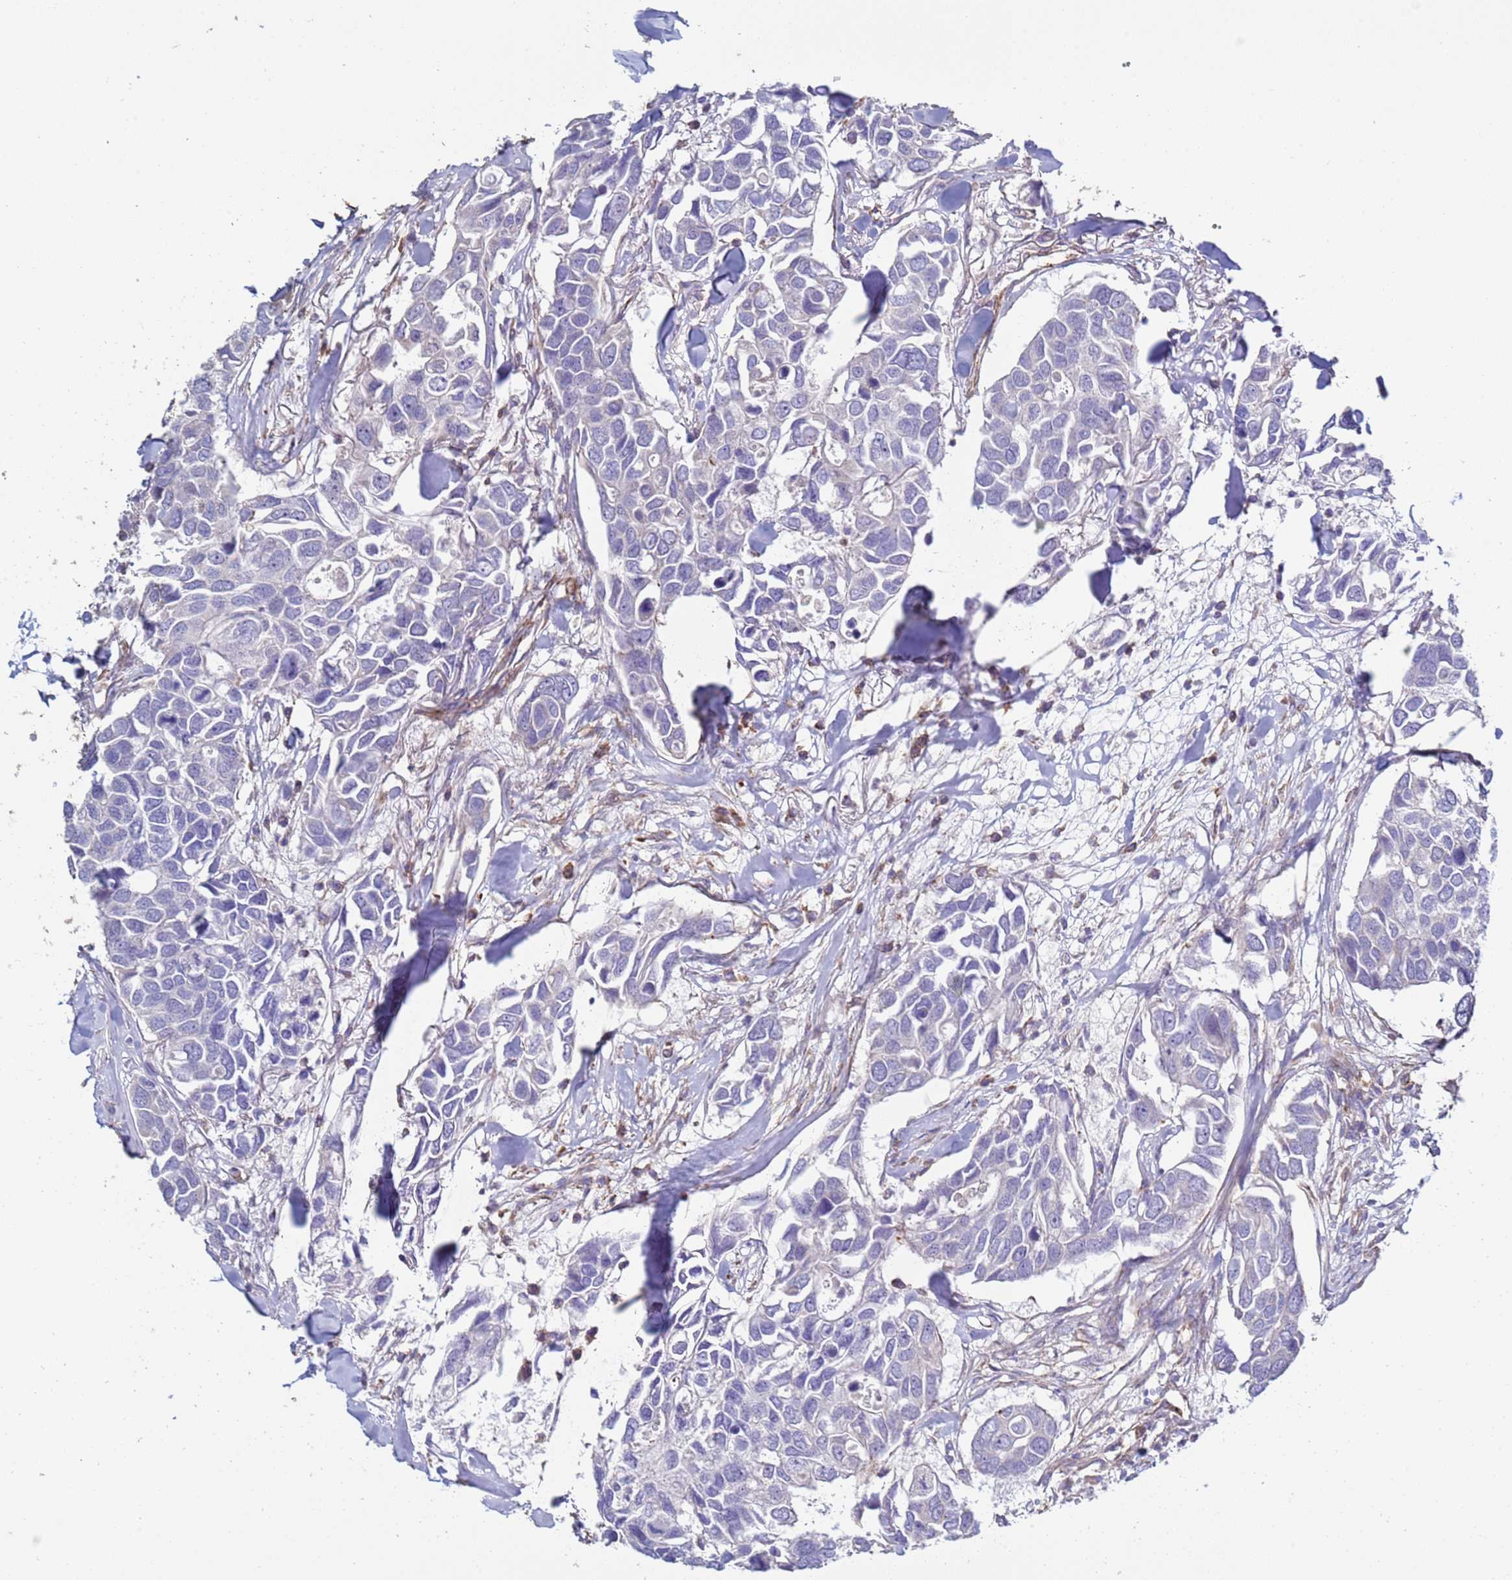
{"staining": {"intensity": "negative", "quantity": "none", "location": "none"}, "tissue": "breast cancer", "cell_type": "Tumor cells", "image_type": "cancer", "snomed": [{"axis": "morphology", "description": "Duct carcinoma"}, {"axis": "topography", "description": "Breast"}], "caption": "There is no significant positivity in tumor cells of breast cancer (intraductal carcinoma).", "gene": "GASK1A", "patient": {"sex": "female", "age": 83}}